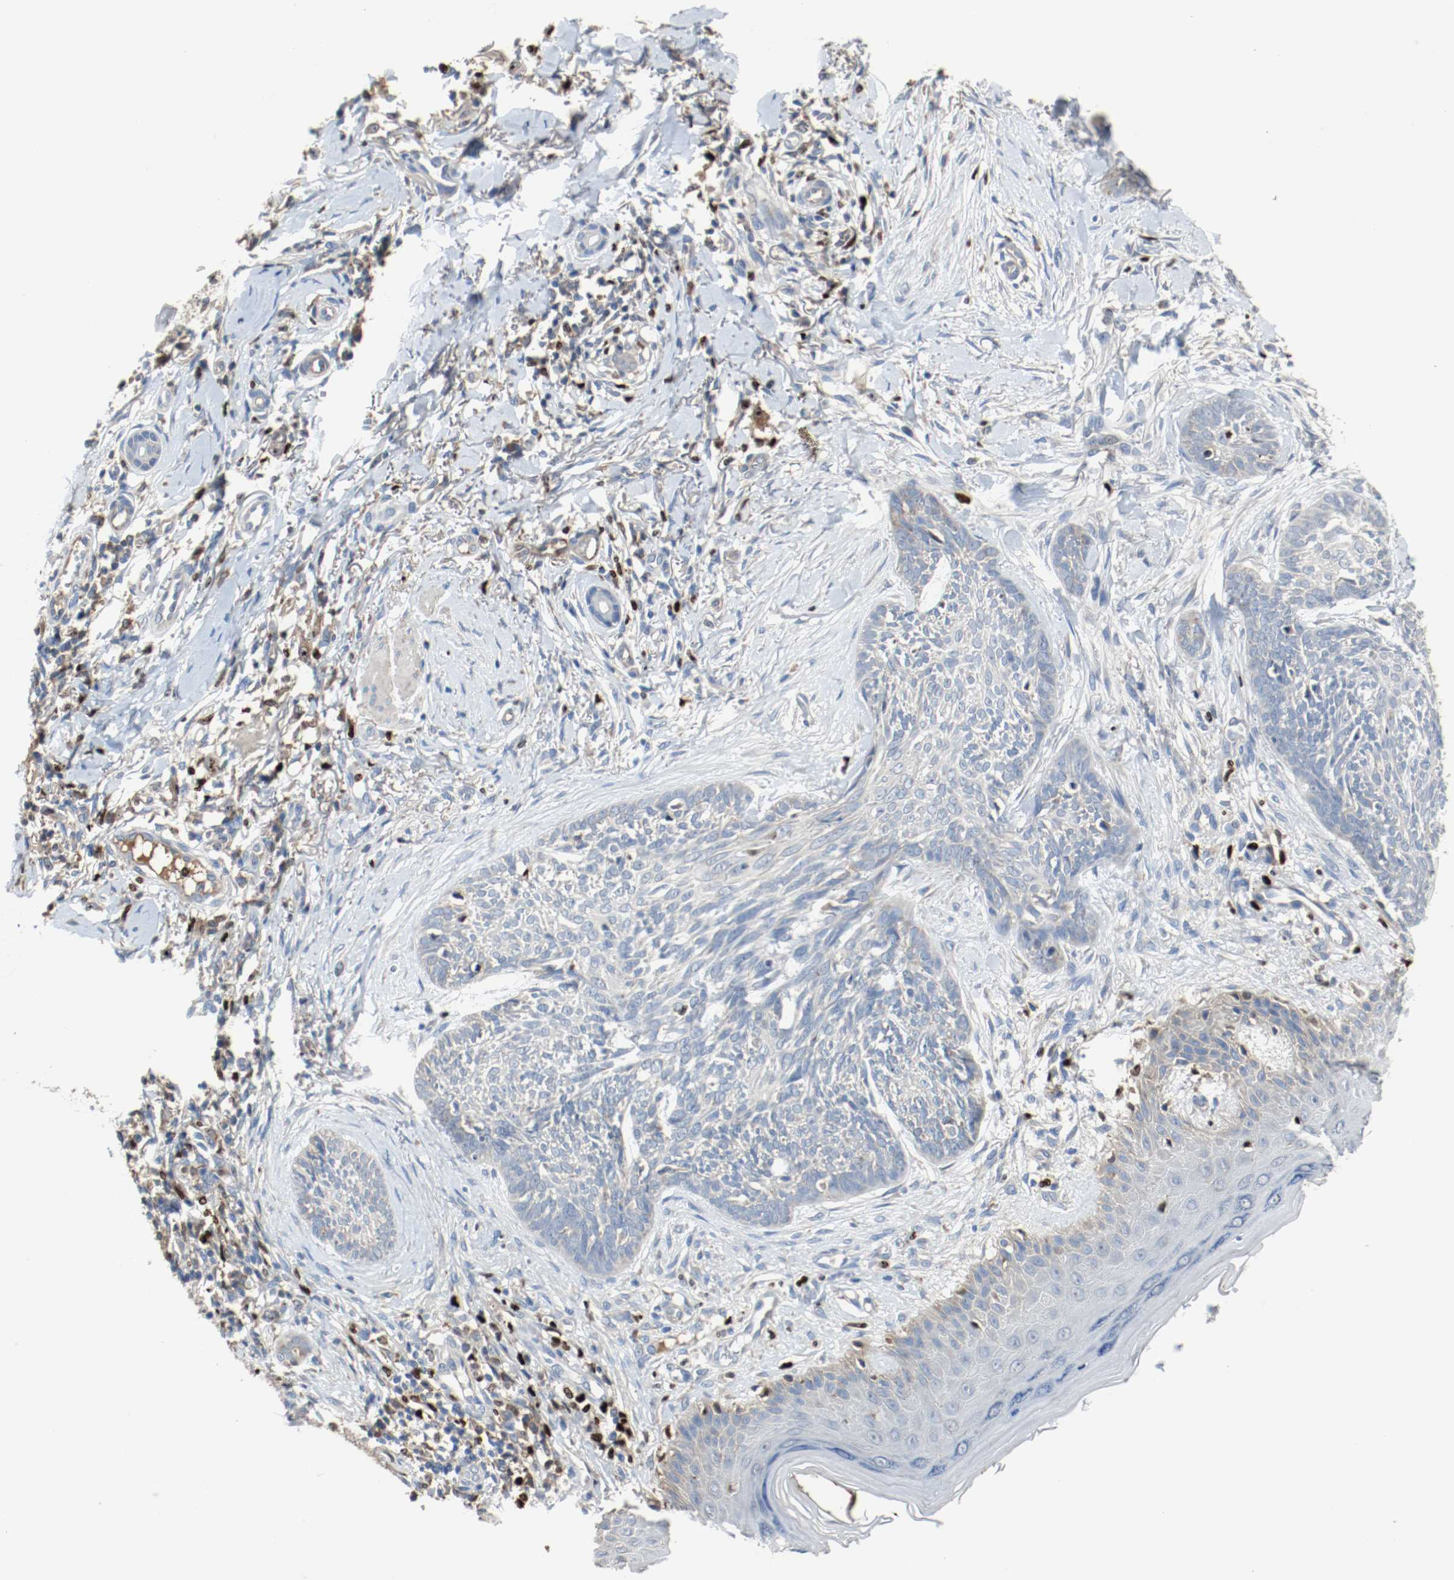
{"staining": {"intensity": "negative", "quantity": "none", "location": "none"}, "tissue": "skin cancer", "cell_type": "Tumor cells", "image_type": "cancer", "snomed": [{"axis": "morphology", "description": "Normal tissue, NOS"}, {"axis": "morphology", "description": "Basal cell carcinoma"}, {"axis": "topography", "description": "Skin"}], "caption": "DAB (3,3'-diaminobenzidine) immunohistochemical staining of human skin basal cell carcinoma demonstrates no significant expression in tumor cells.", "gene": "BLK", "patient": {"sex": "male", "age": 71}}